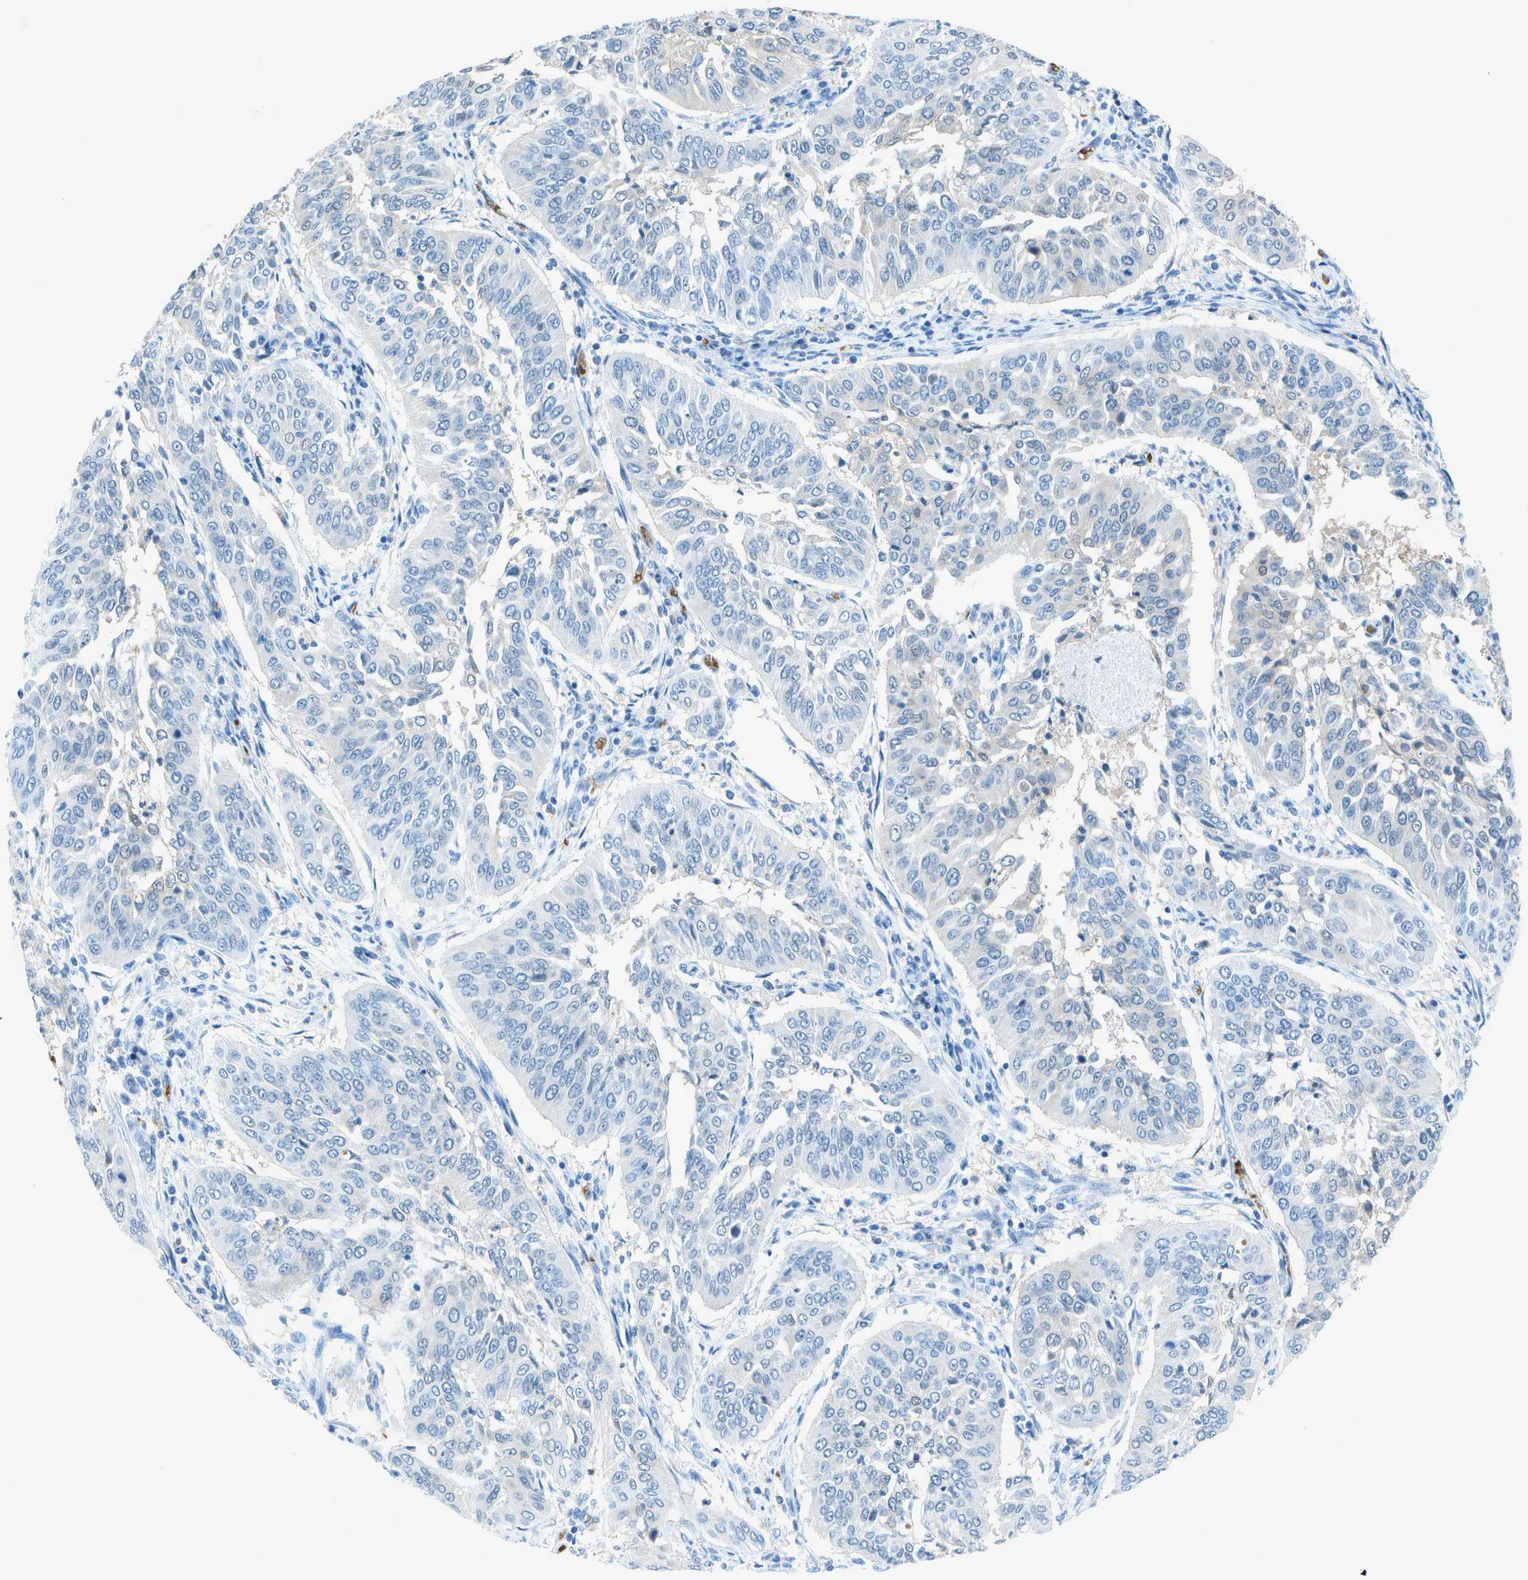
{"staining": {"intensity": "negative", "quantity": "none", "location": "none"}, "tissue": "cervical cancer", "cell_type": "Tumor cells", "image_type": "cancer", "snomed": [{"axis": "morphology", "description": "Normal tissue, NOS"}, {"axis": "morphology", "description": "Squamous cell carcinoma, NOS"}, {"axis": "topography", "description": "Cervix"}], "caption": "The image demonstrates no staining of tumor cells in cervical squamous cell carcinoma. (DAB (3,3'-diaminobenzidine) immunohistochemistry (IHC) with hematoxylin counter stain).", "gene": "ASL", "patient": {"sex": "female", "age": 39}}